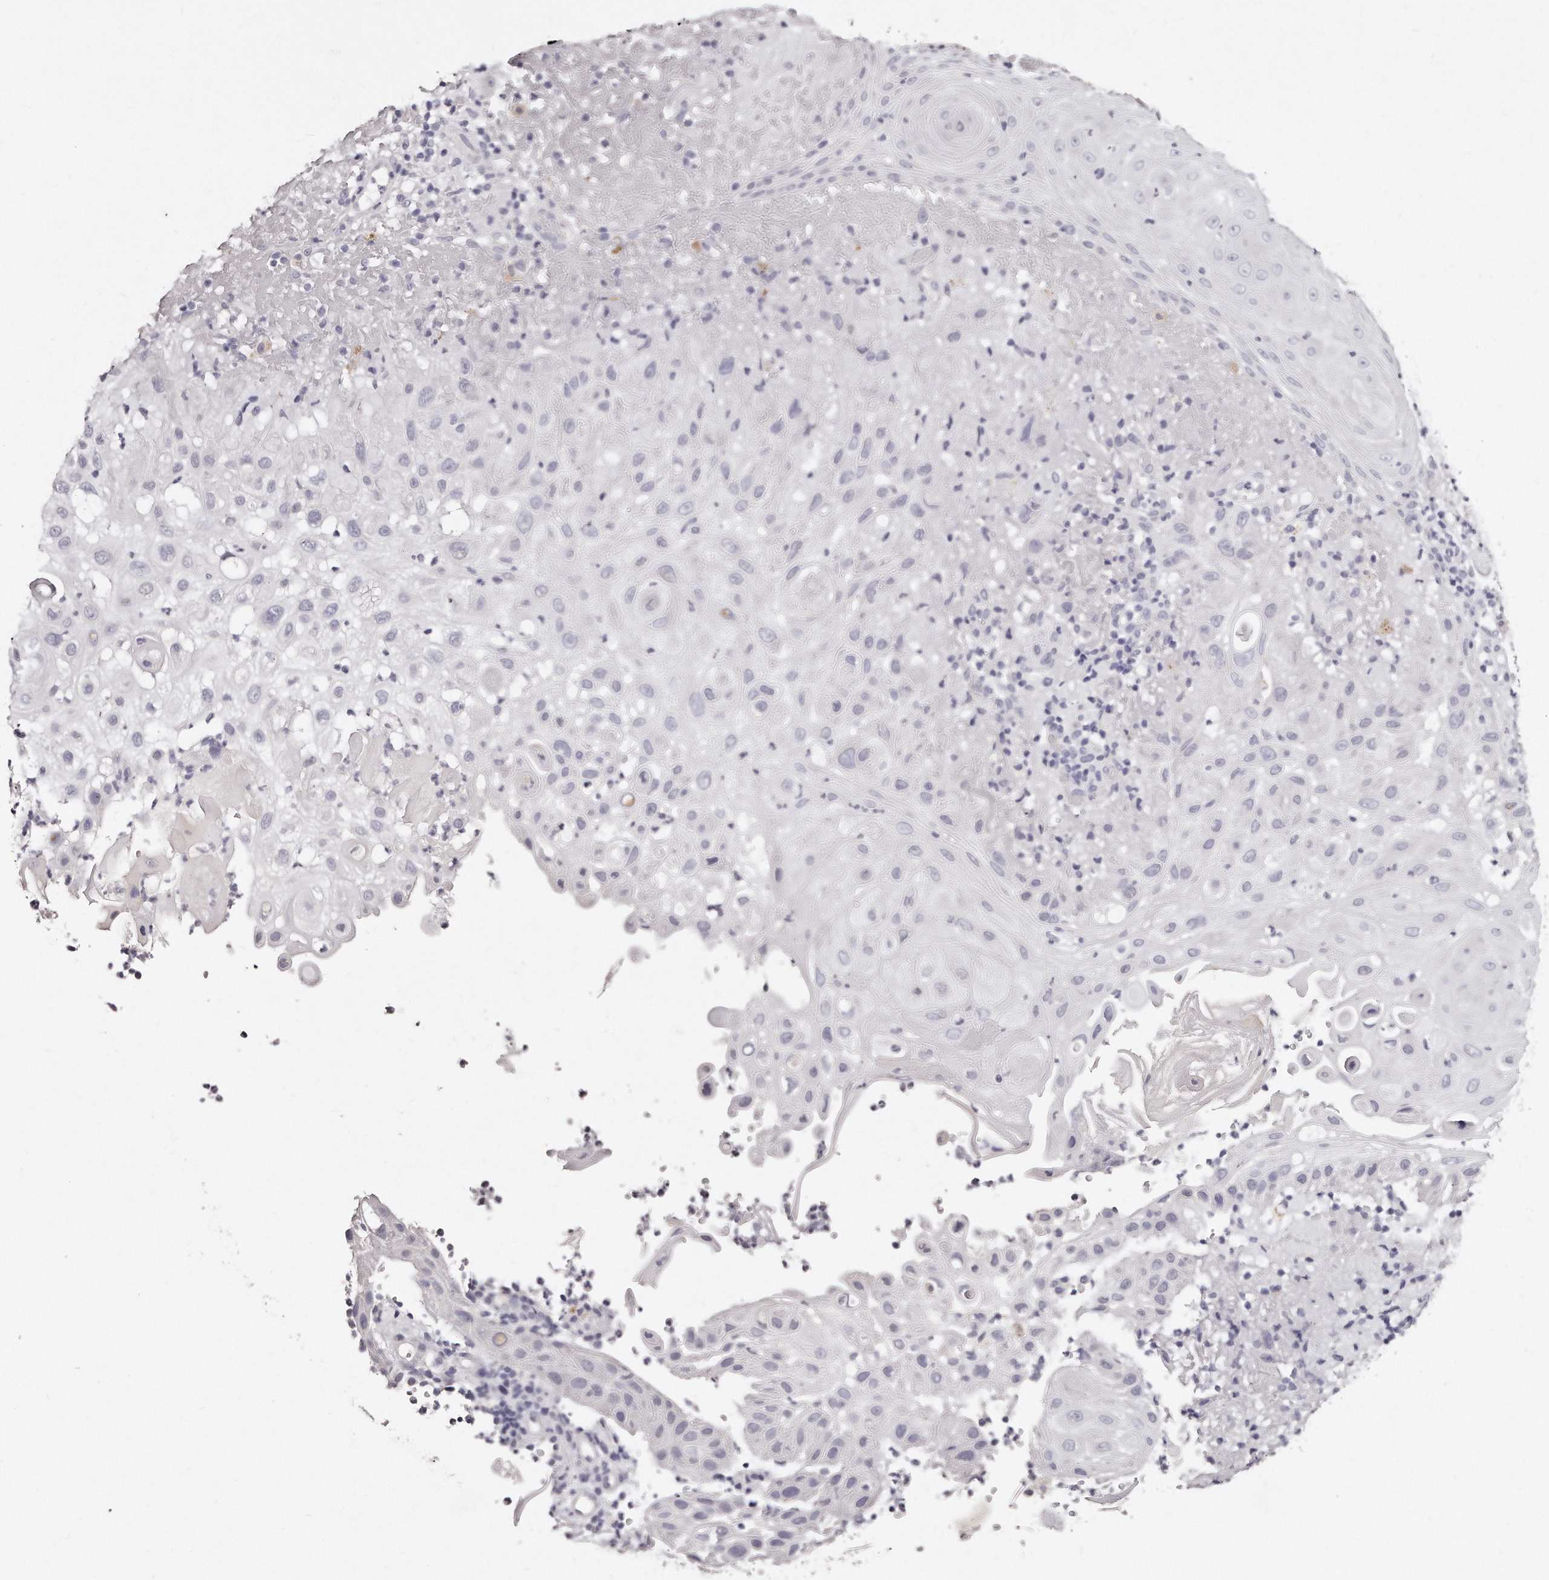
{"staining": {"intensity": "negative", "quantity": "none", "location": "none"}, "tissue": "skin cancer", "cell_type": "Tumor cells", "image_type": "cancer", "snomed": [{"axis": "morphology", "description": "Normal tissue, NOS"}, {"axis": "morphology", "description": "Squamous cell carcinoma, NOS"}, {"axis": "topography", "description": "Skin"}], "caption": "Immunohistochemistry histopathology image of human squamous cell carcinoma (skin) stained for a protein (brown), which exhibits no positivity in tumor cells. (IHC, brightfield microscopy, high magnification).", "gene": "GDA", "patient": {"sex": "female", "age": 96}}